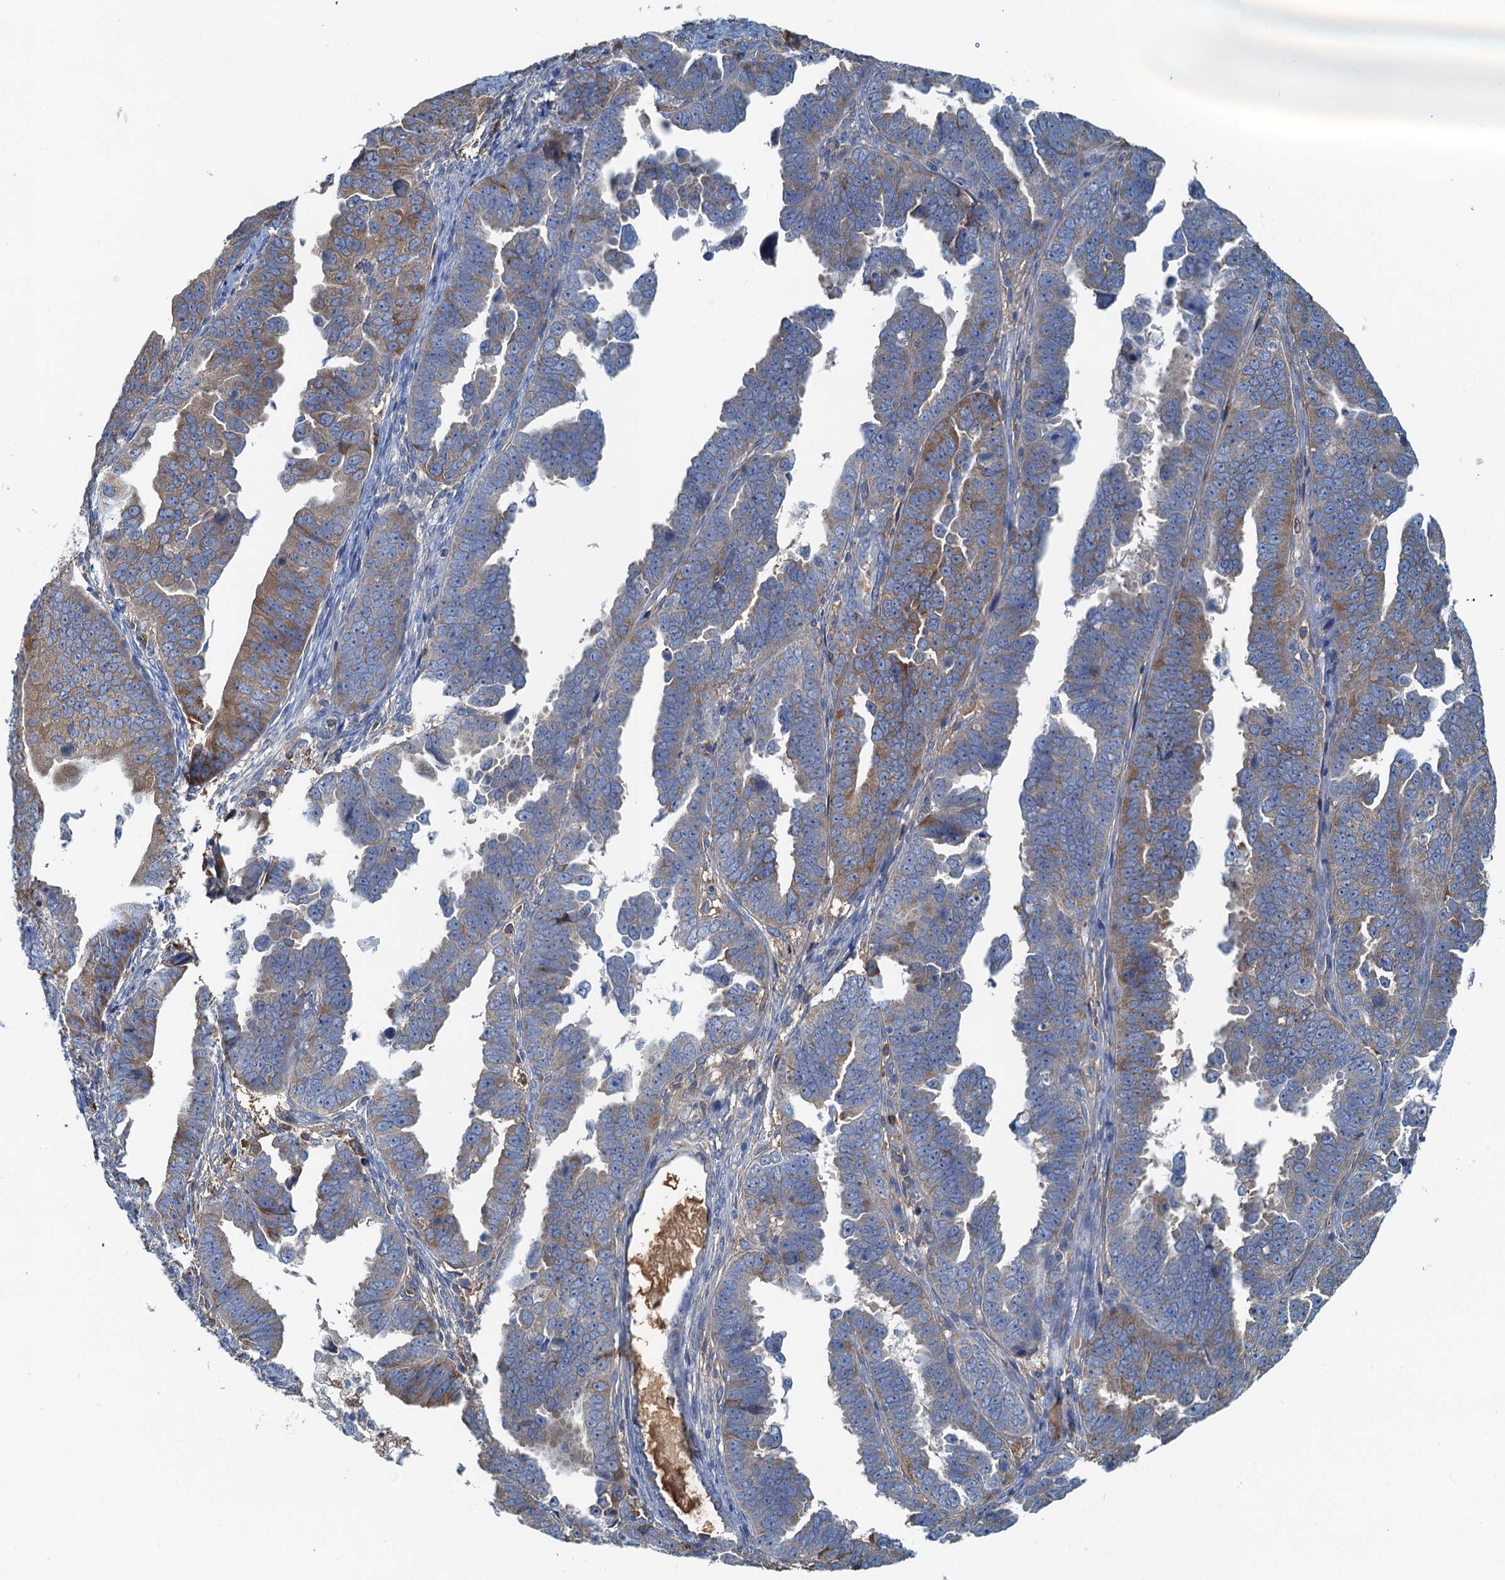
{"staining": {"intensity": "moderate", "quantity": "25%-75%", "location": "cytoplasmic/membranous"}, "tissue": "endometrial cancer", "cell_type": "Tumor cells", "image_type": "cancer", "snomed": [{"axis": "morphology", "description": "Adenocarcinoma, NOS"}, {"axis": "topography", "description": "Endometrium"}], "caption": "Protein expression analysis of human endometrial cancer (adenocarcinoma) reveals moderate cytoplasmic/membranous expression in about 25%-75% of tumor cells.", "gene": "LSM14B", "patient": {"sex": "female", "age": 75}}